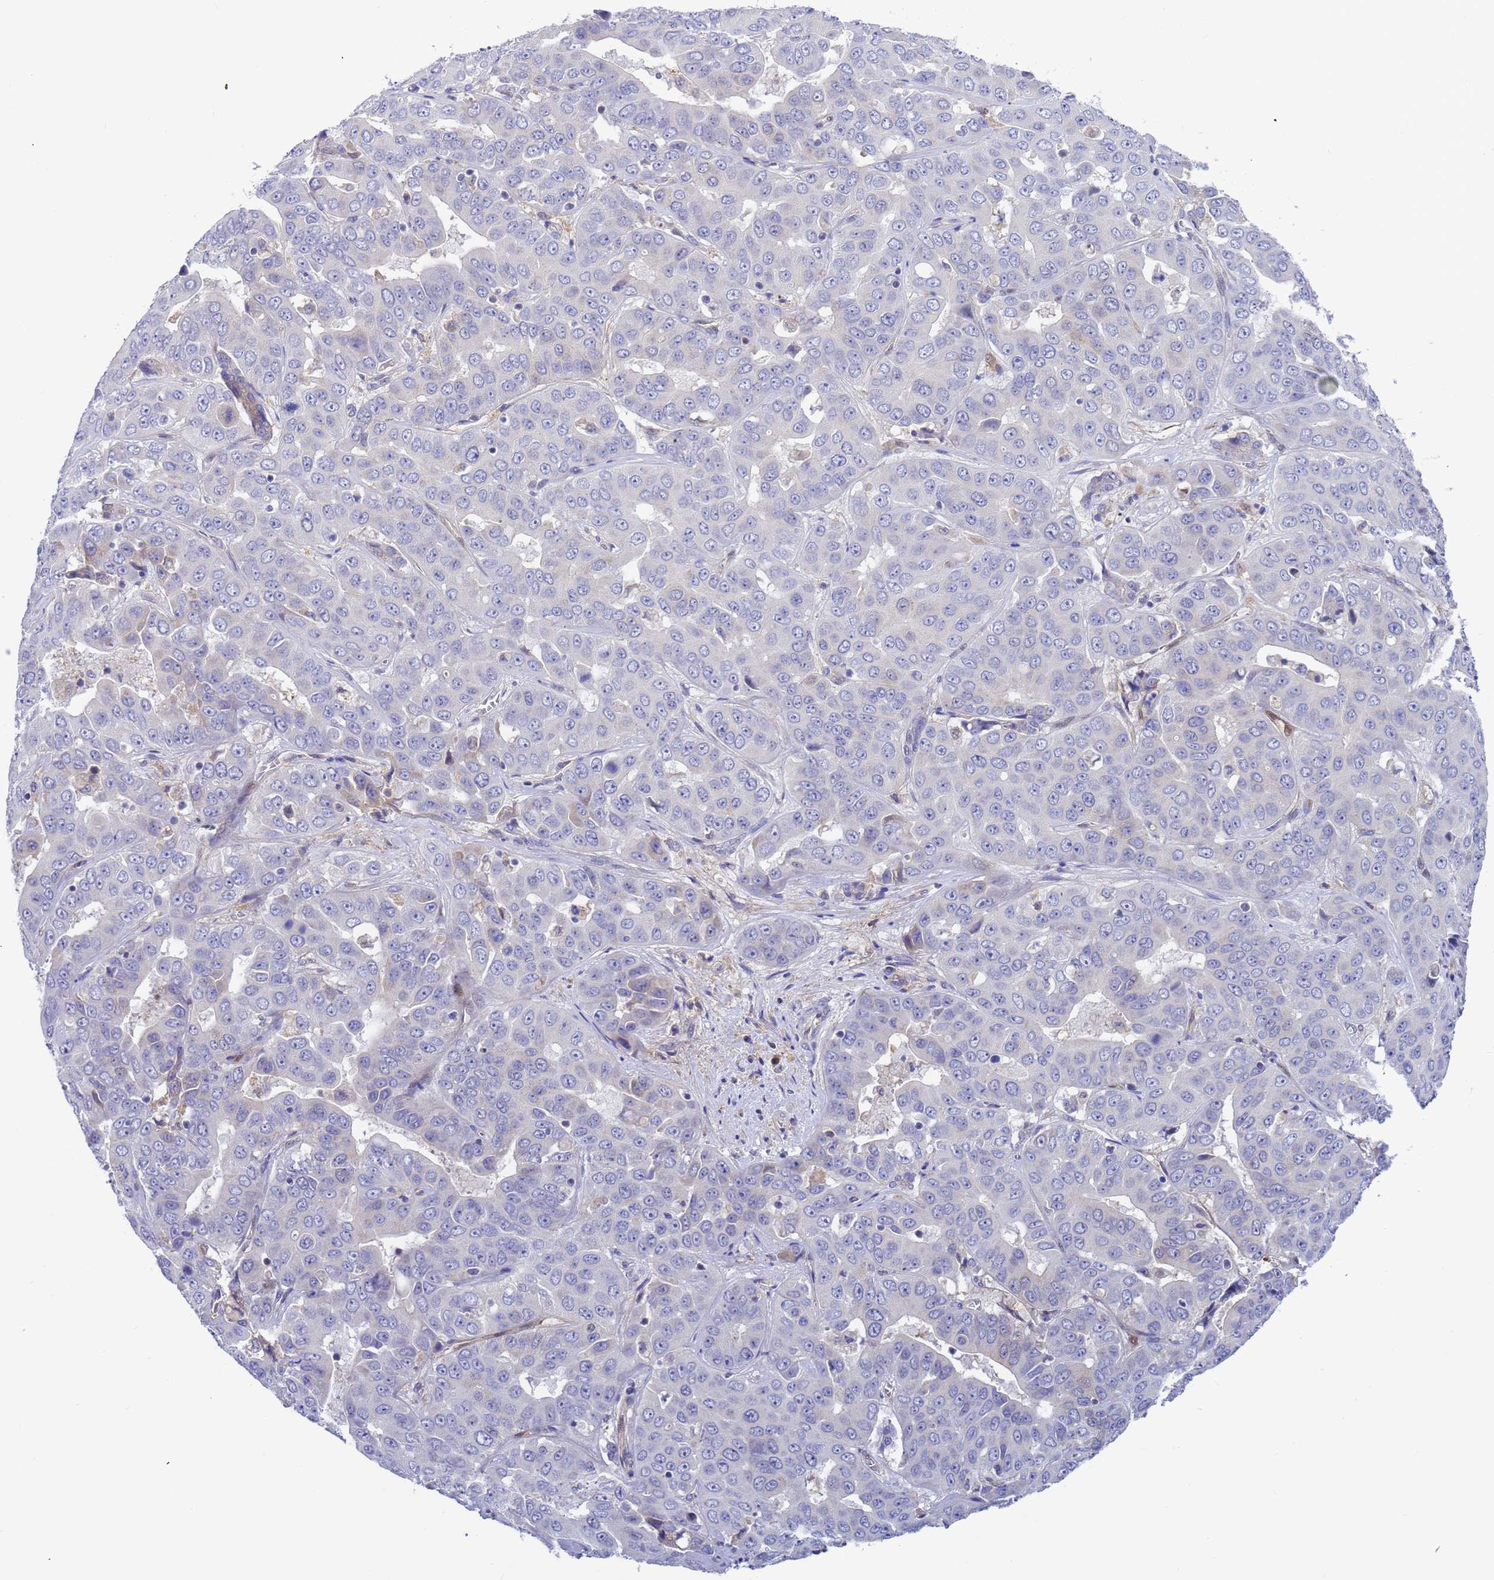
{"staining": {"intensity": "negative", "quantity": "none", "location": "none"}, "tissue": "liver cancer", "cell_type": "Tumor cells", "image_type": "cancer", "snomed": [{"axis": "morphology", "description": "Cholangiocarcinoma"}, {"axis": "topography", "description": "Liver"}], "caption": "DAB (3,3'-diaminobenzidine) immunohistochemical staining of human cholangiocarcinoma (liver) reveals no significant positivity in tumor cells.", "gene": "FOXRED1", "patient": {"sex": "female", "age": 52}}